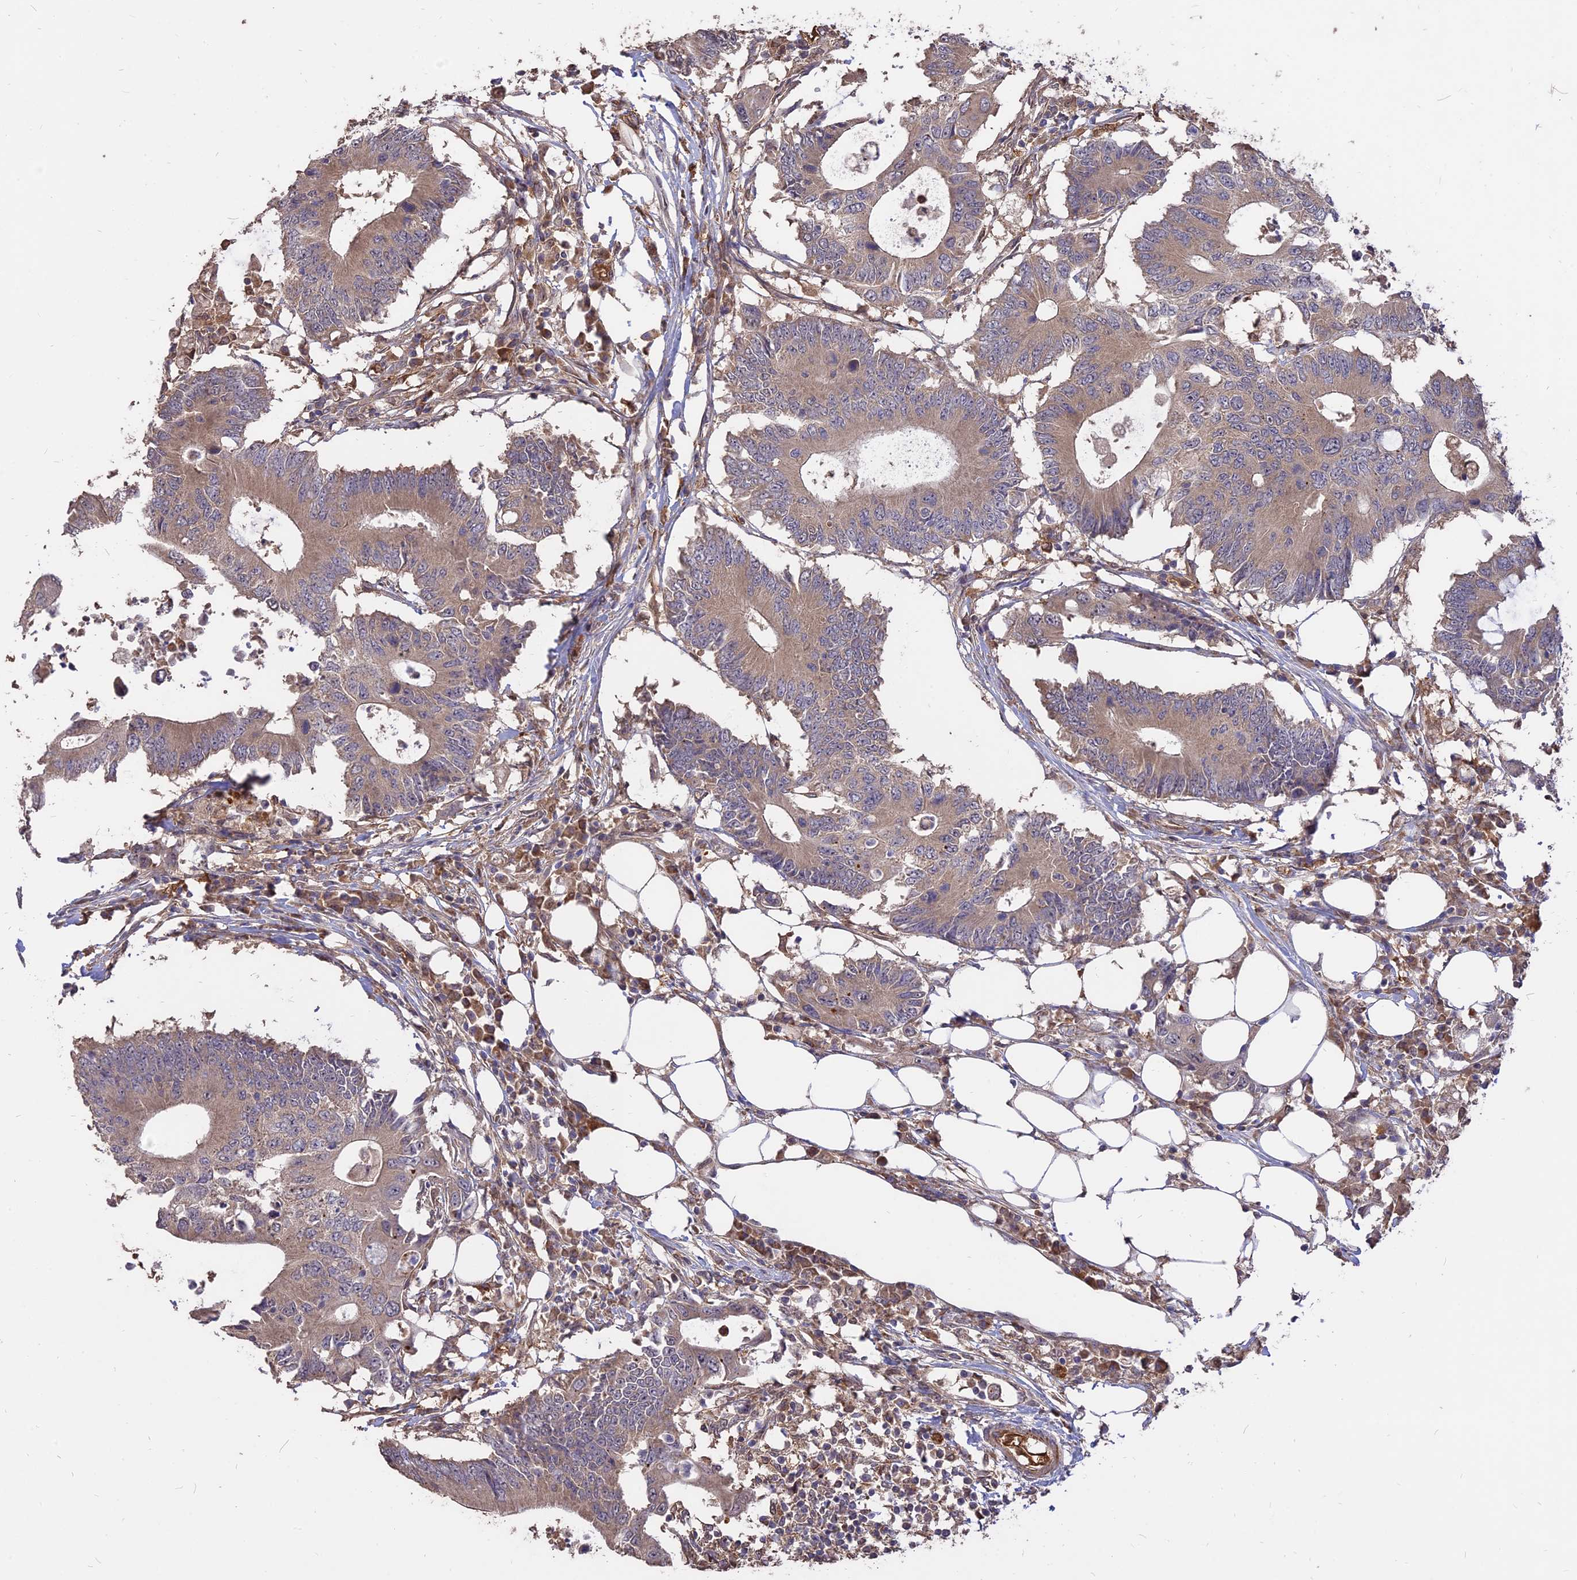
{"staining": {"intensity": "weak", "quantity": "25%-75%", "location": "cytoplasmic/membranous"}, "tissue": "colorectal cancer", "cell_type": "Tumor cells", "image_type": "cancer", "snomed": [{"axis": "morphology", "description": "Adenocarcinoma, NOS"}, {"axis": "topography", "description": "Colon"}], "caption": "Adenocarcinoma (colorectal) stained with immunohistochemistry (IHC) demonstrates weak cytoplasmic/membranous expression in approximately 25%-75% of tumor cells.", "gene": "SAC3D1", "patient": {"sex": "male", "age": 71}}